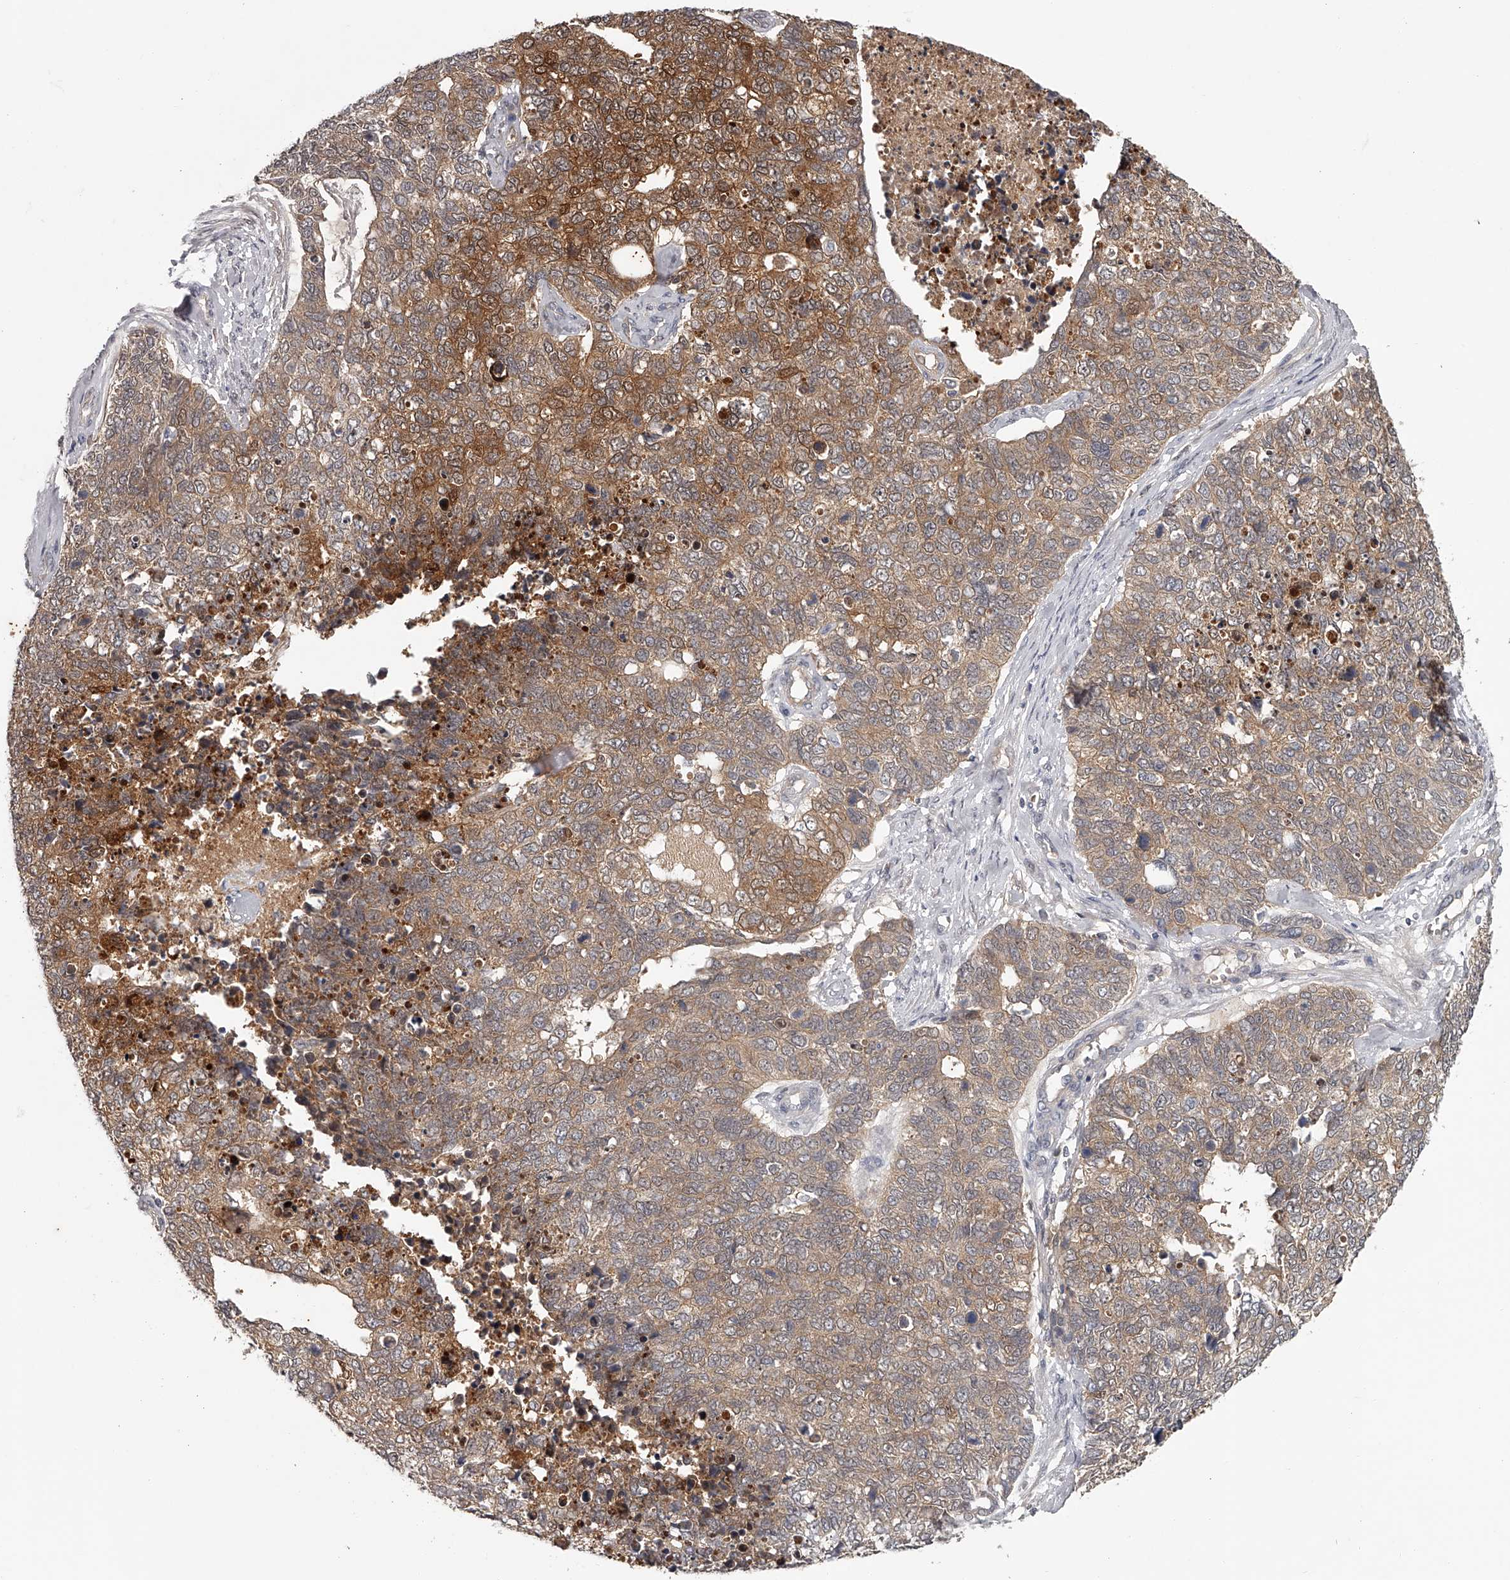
{"staining": {"intensity": "moderate", "quantity": ">75%", "location": "cytoplasmic/membranous"}, "tissue": "cervical cancer", "cell_type": "Tumor cells", "image_type": "cancer", "snomed": [{"axis": "morphology", "description": "Squamous cell carcinoma, NOS"}, {"axis": "topography", "description": "Cervix"}], "caption": "High-magnification brightfield microscopy of cervical cancer stained with DAB (3,3'-diaminobenzidine) (brown) and counterstained with hematoxylin (blue). tumor cells exhibit moderate cytoplasmic/membranous staining is appreciated in approximately>75% of cells.", "gene": "GGCT", "patient": {"sex": "female", "age": 63}}